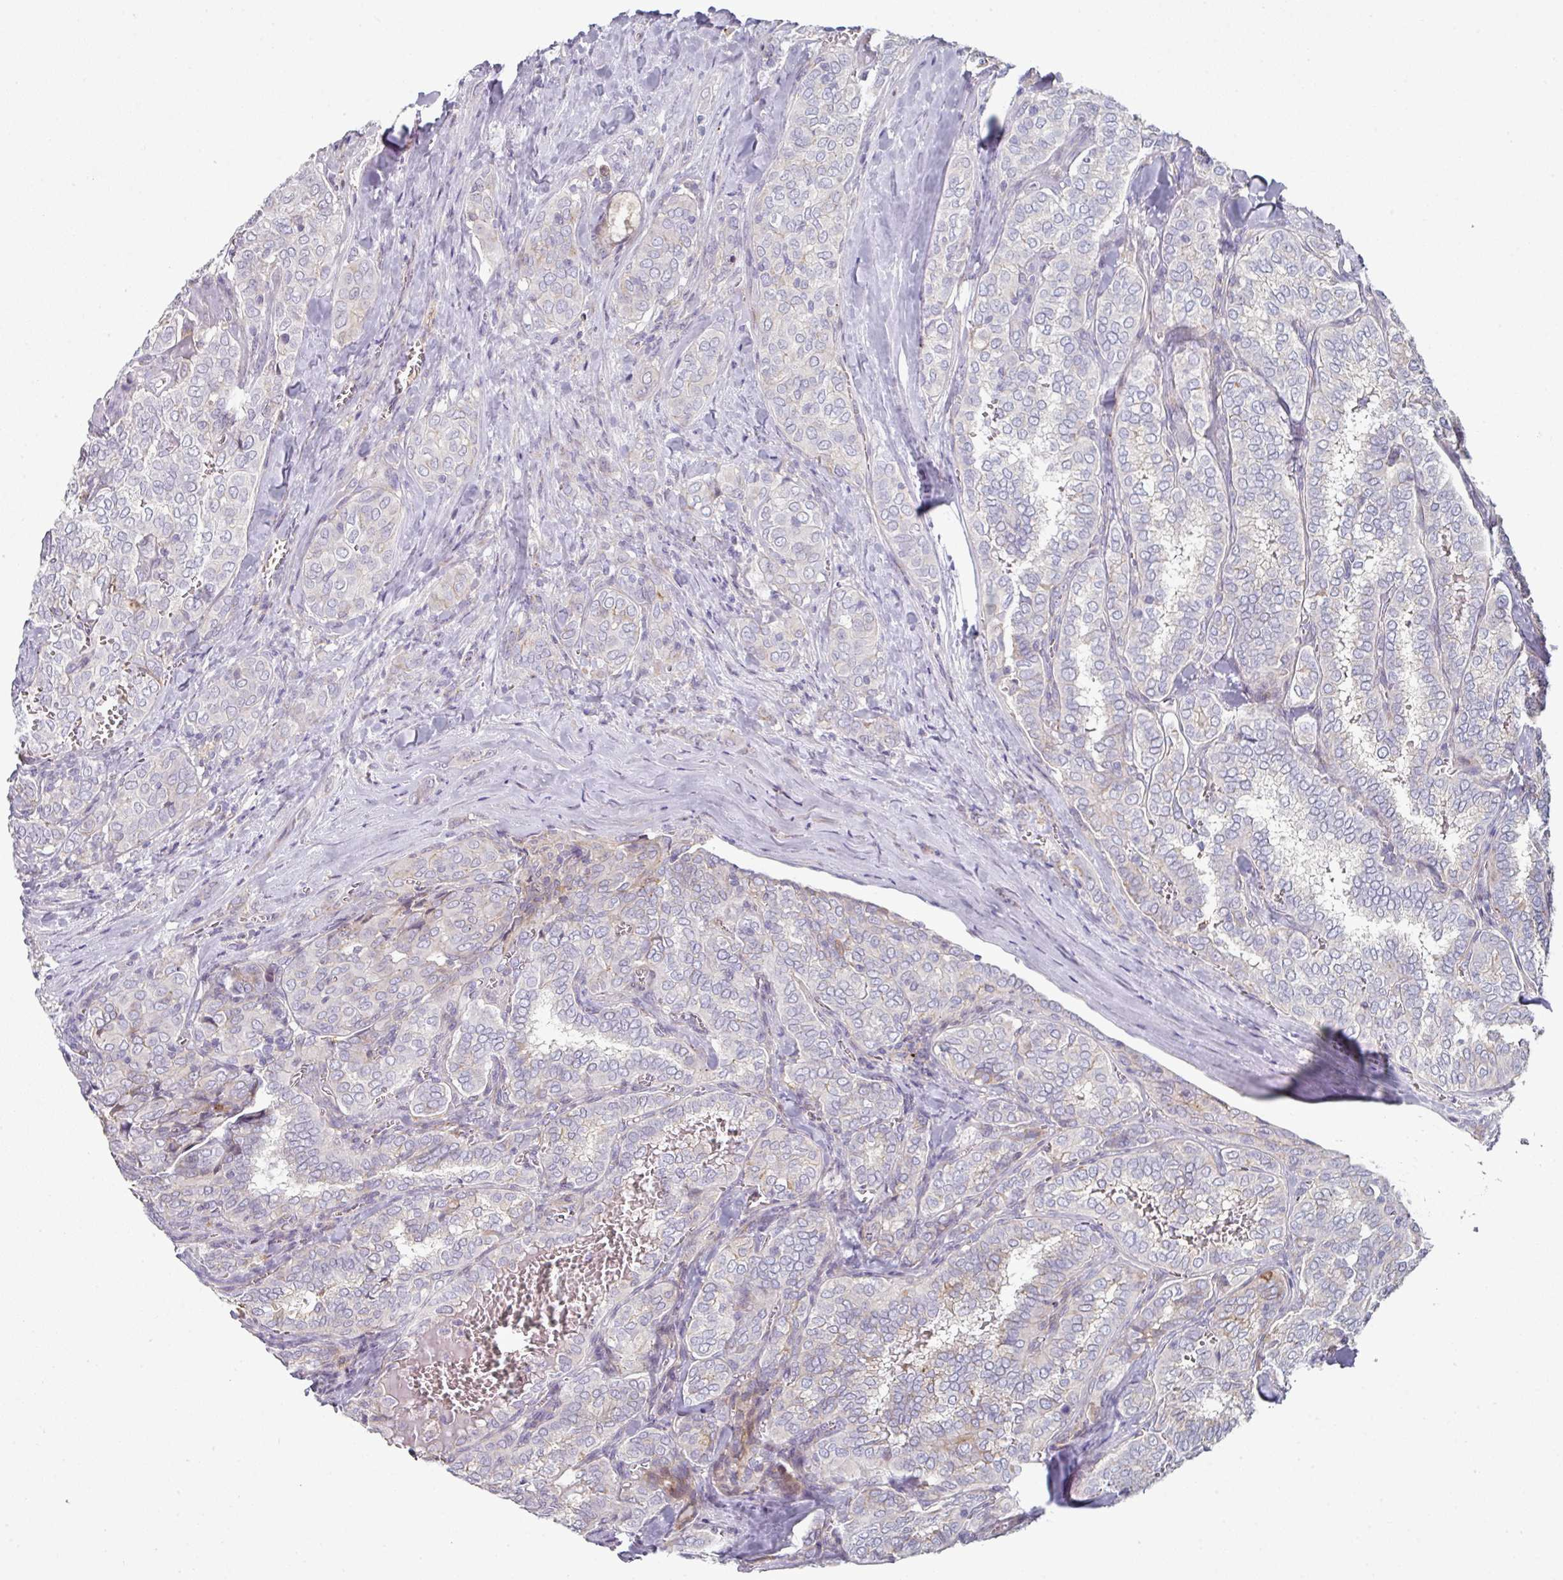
{"staining": {"intensity": "negative", "quantity": "none", "location": "none"}, "tissue": "thyroid cancer", "cell_type": "Tumor cells", "image_type": "cancer", "snomed": [{"axis": "morphology", "description": "Papillary adenocarcinoma, NOS"}, {"axis": "topography", "description": "Thyroid gland"}], "caption": "Immunohistochemistry (IHC) photomicrograph of human papillary adenocarcinoma (thyroid) stained for a protein (brown), which demonstrates no positivity in tumor cells.", "gene": "WSB2", "patient": {"sex": "female", "age": 30}}